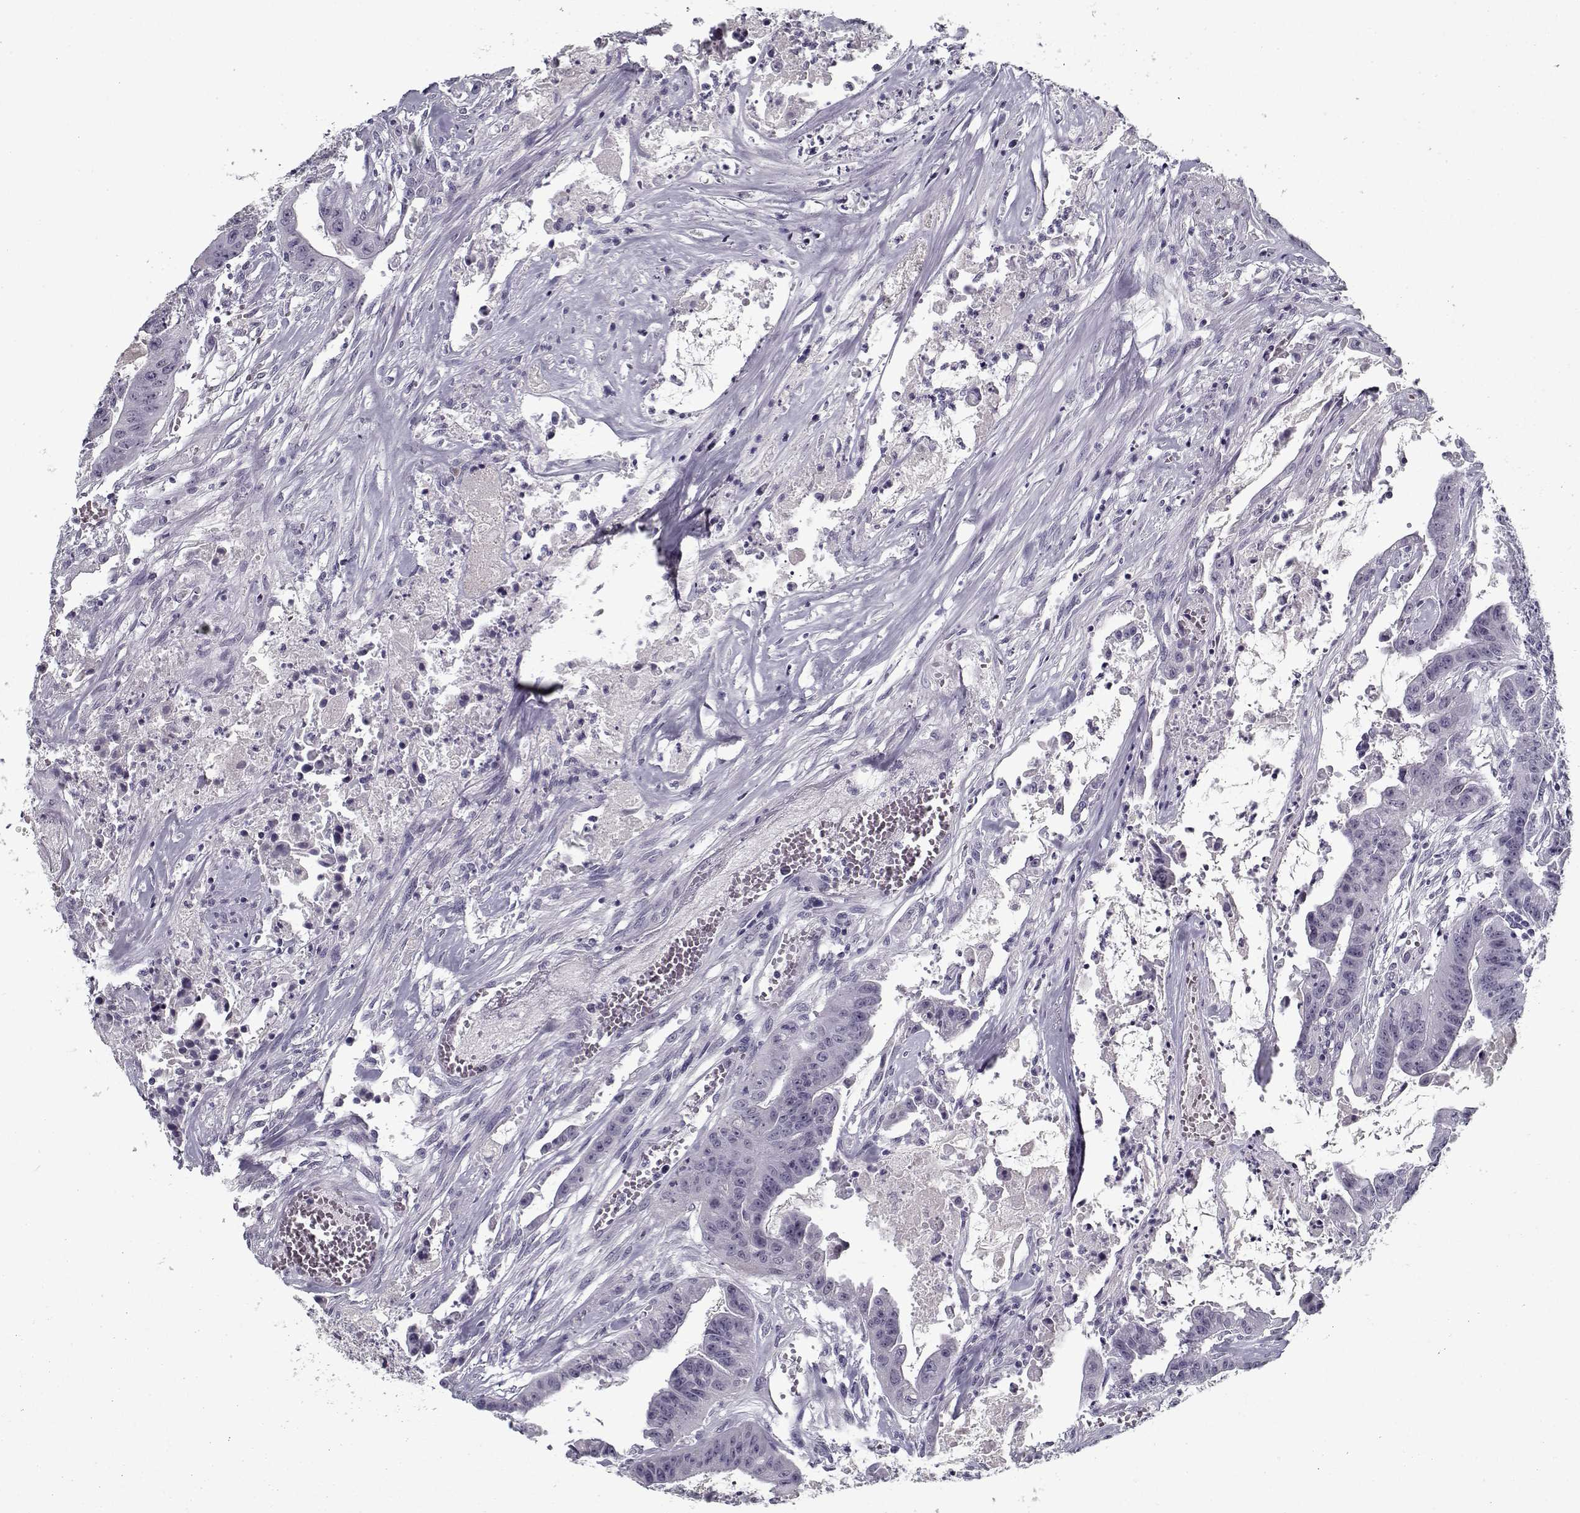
{"staining": {"intensity": "negative", "quantity": "none", "location": "none"}, "tissue": "colorectal cancer", "cell_type": "Tumor cells", "image_type": "cancer", "snomed": [{"axis": "morphology", "description": "Adenocarcinoma, NOS"}, {"axis": "topography", "description": "Colon"}], "caption": "Immunohistochemistry (IHC) histopathology image of neoplastic tissue: adenocarcinoma (colorectal) stained with DAB demonstrates no significant protein expression in tumor cells.", "gene": "SPACA9", "patient": {"sex": "male", "age": 33}}